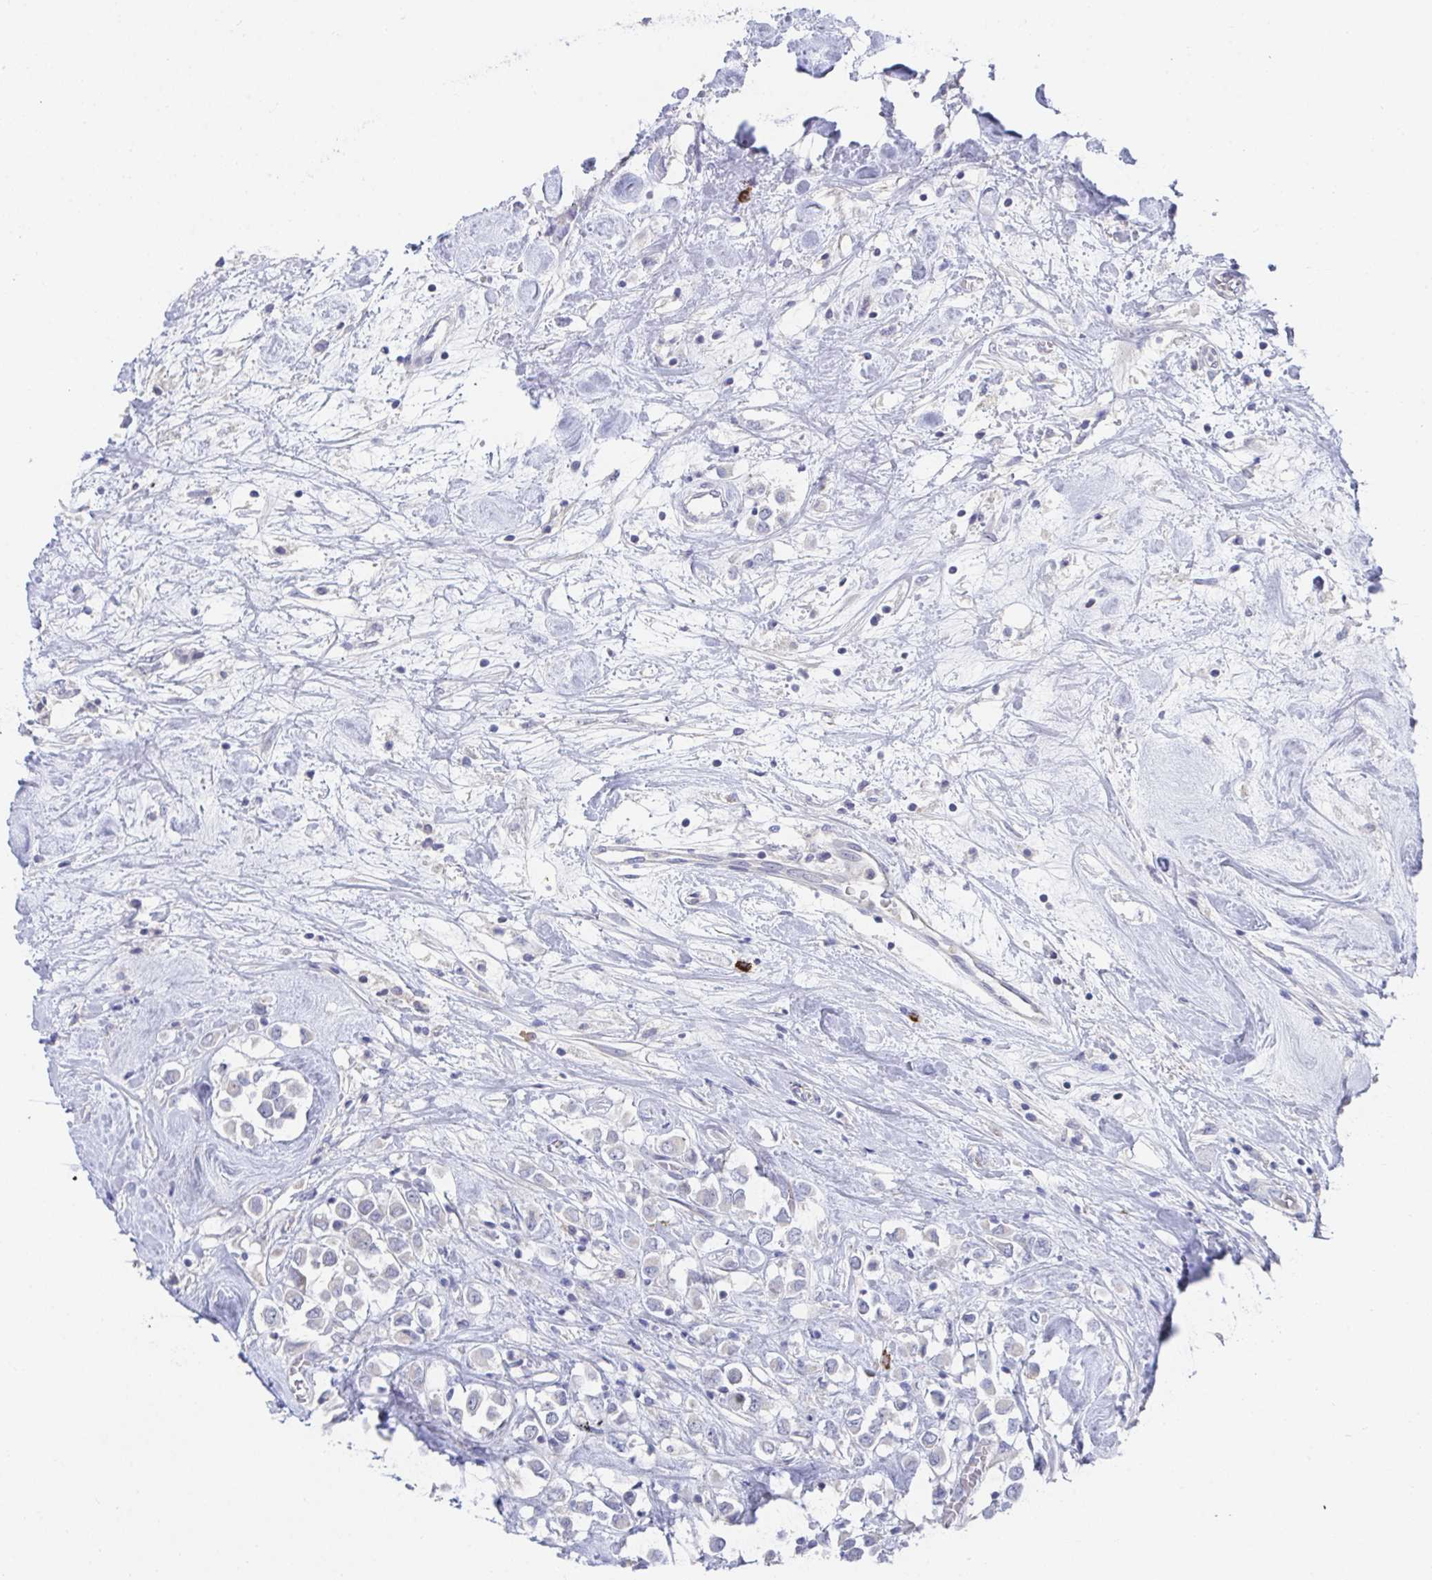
{"staining": {"intensity": "negative", "quantity": "none", "location": "none"}, "tissue": "breast cancer", "cell_type": "Tumor cells", "image_type": "cancer", "snomed": [{"axis": "morphology", "description": "Duct carcinoma"}, {"axis": "topography", "description": "Breast"}], "caption": "A high-resolution micrograph shows immunohistochemistry (IHC) staining of breast invasive ductal carcinoma, which demonstrates no significant staining in tumor cells.", "gene": "KCNK5", "patient": {"sex": "female", "age": 61}}